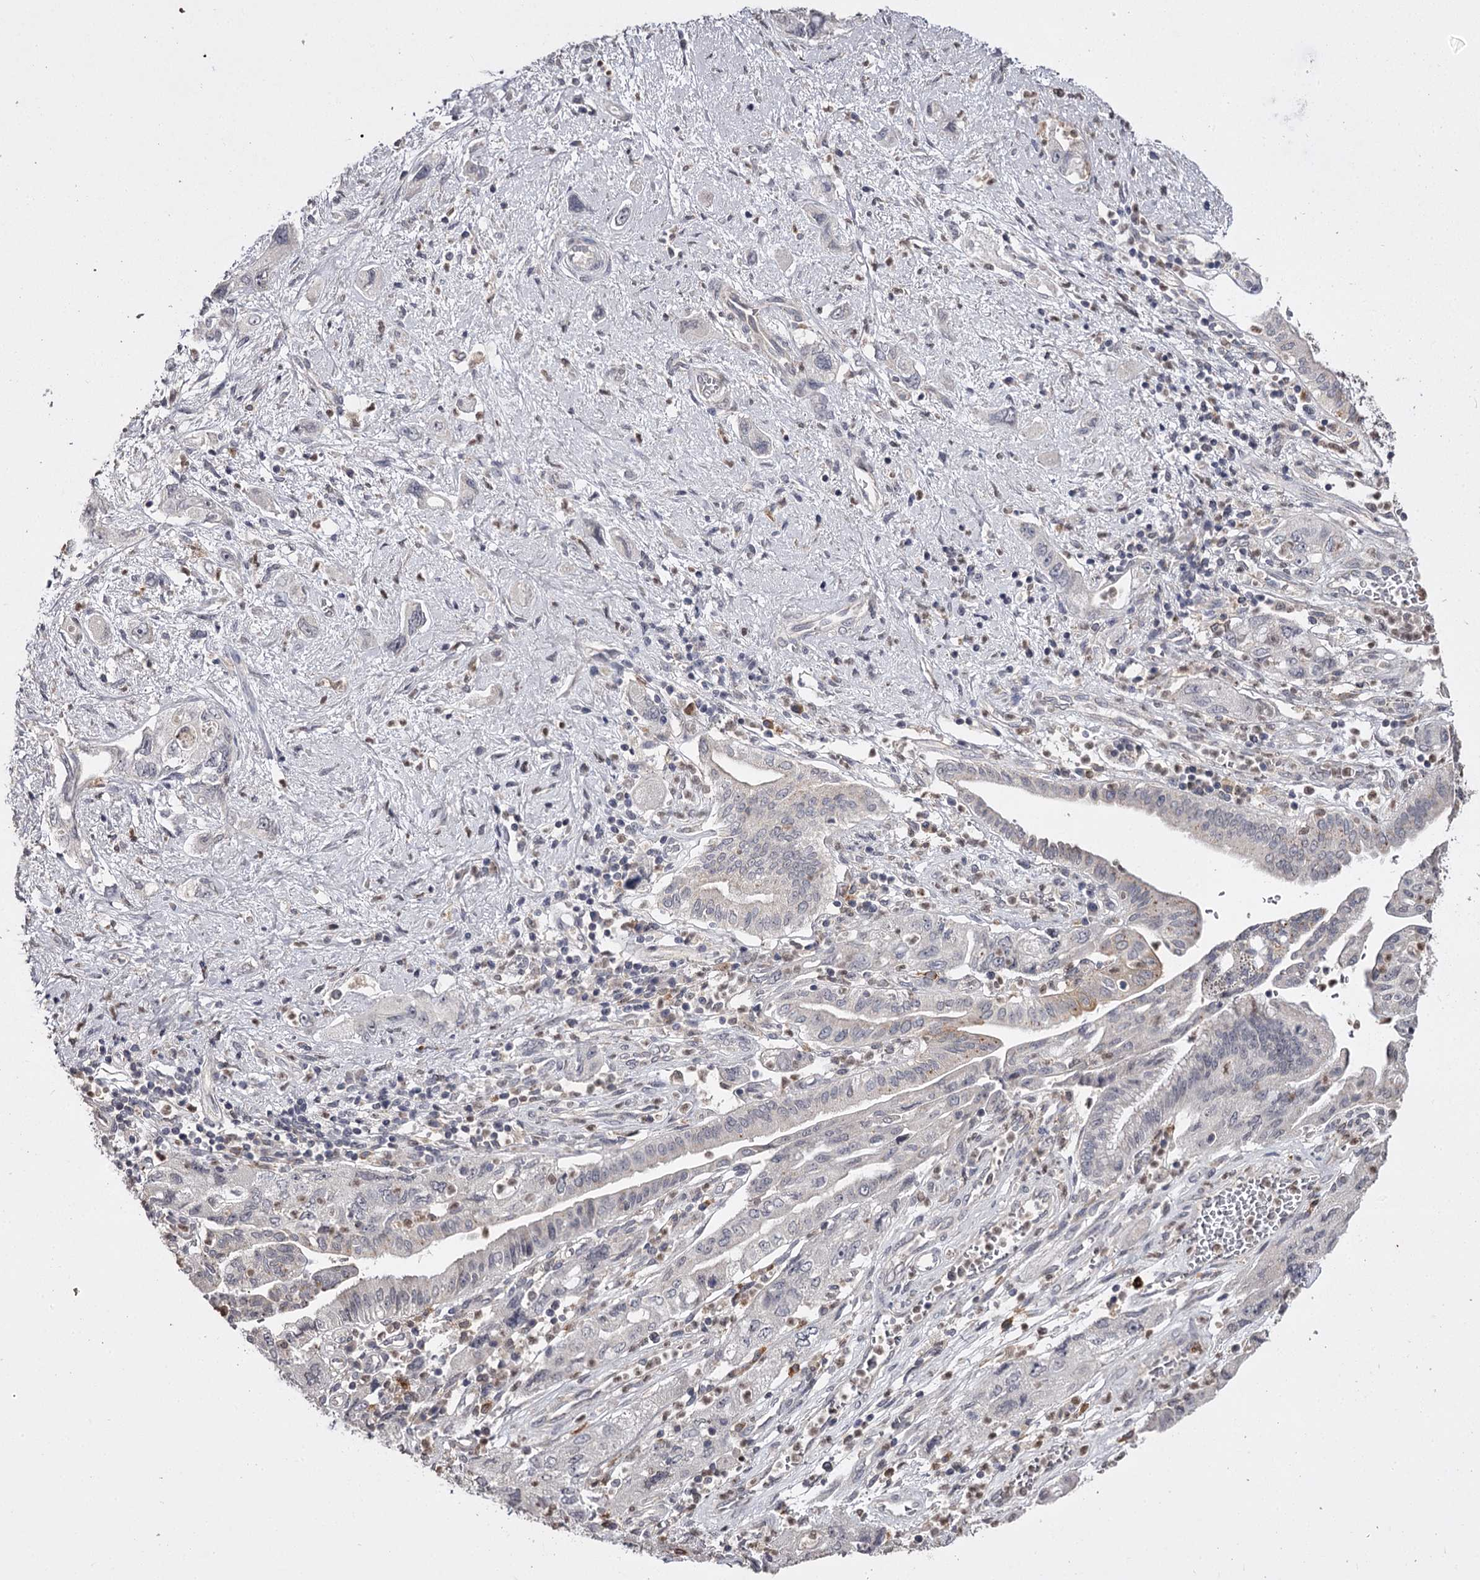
{"staining": {"intensity": "negative", "quantity": "none", "location": "none"}, "tissue": "pancreatic cancer", "cell_type": "Tumor cells", "image_type": "cancer", "snomed": [{"axis": "morphology", "description": "Adenocarcinoma, NOS"}, {"axis": "topography", "description": "Pancreas"}], "caption": "High magnification brightfield microscopy of pancreatic cancer stained with DAB (3,3'-diaminobenzidine) (brown) and counterstained with hematoxylin (blue): tumor cells show no significant positivity. The staining is performed using DAB (3,3'-diaminobenzidine) brown chromogen with nuclei counter-stained in using hematoxylin.", "gene": "SLC32A1", "patient": {"sex": "female", "age": 73}}